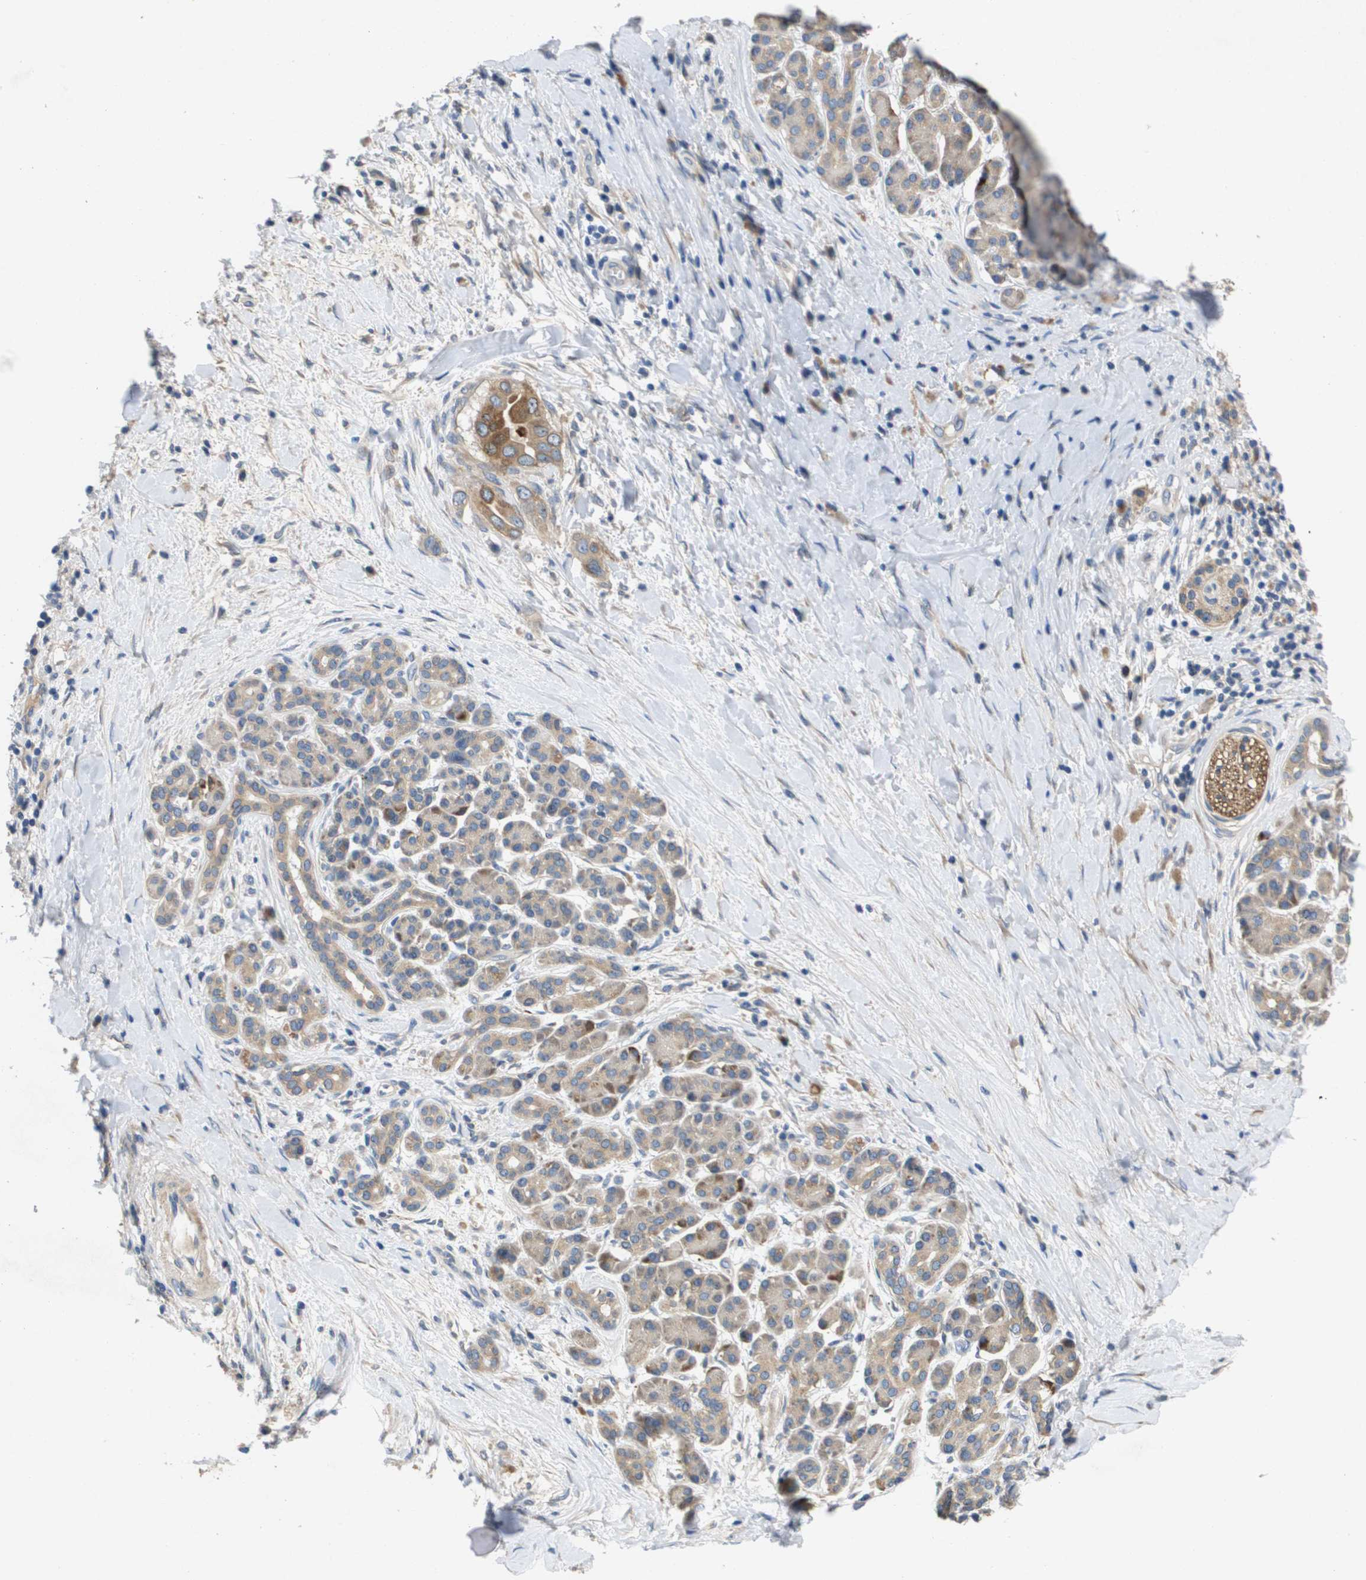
{"staining": {"intensity": "moderate", "quantity": ">75%", "location": "cytoplasmic/membranous"}, "tissue": "pancreatic cancer", "cell_type": "Tumor cells", "image_type": "cancer", "snomed": [{"axis": "morphology", "description": "Adenocarcinoma, NOS"}, {"axis": "topography", "description": "Pancreas"}], "caption": "Immunohistochemical staining of human adenocarcinoma (pancreatic) demonstrates moderate cytoplasmic/membranous protein expression in approximately >75% of tumor cells.", "gene": "ENTPD2", "patient": {"sex": "male", "age": 55}}